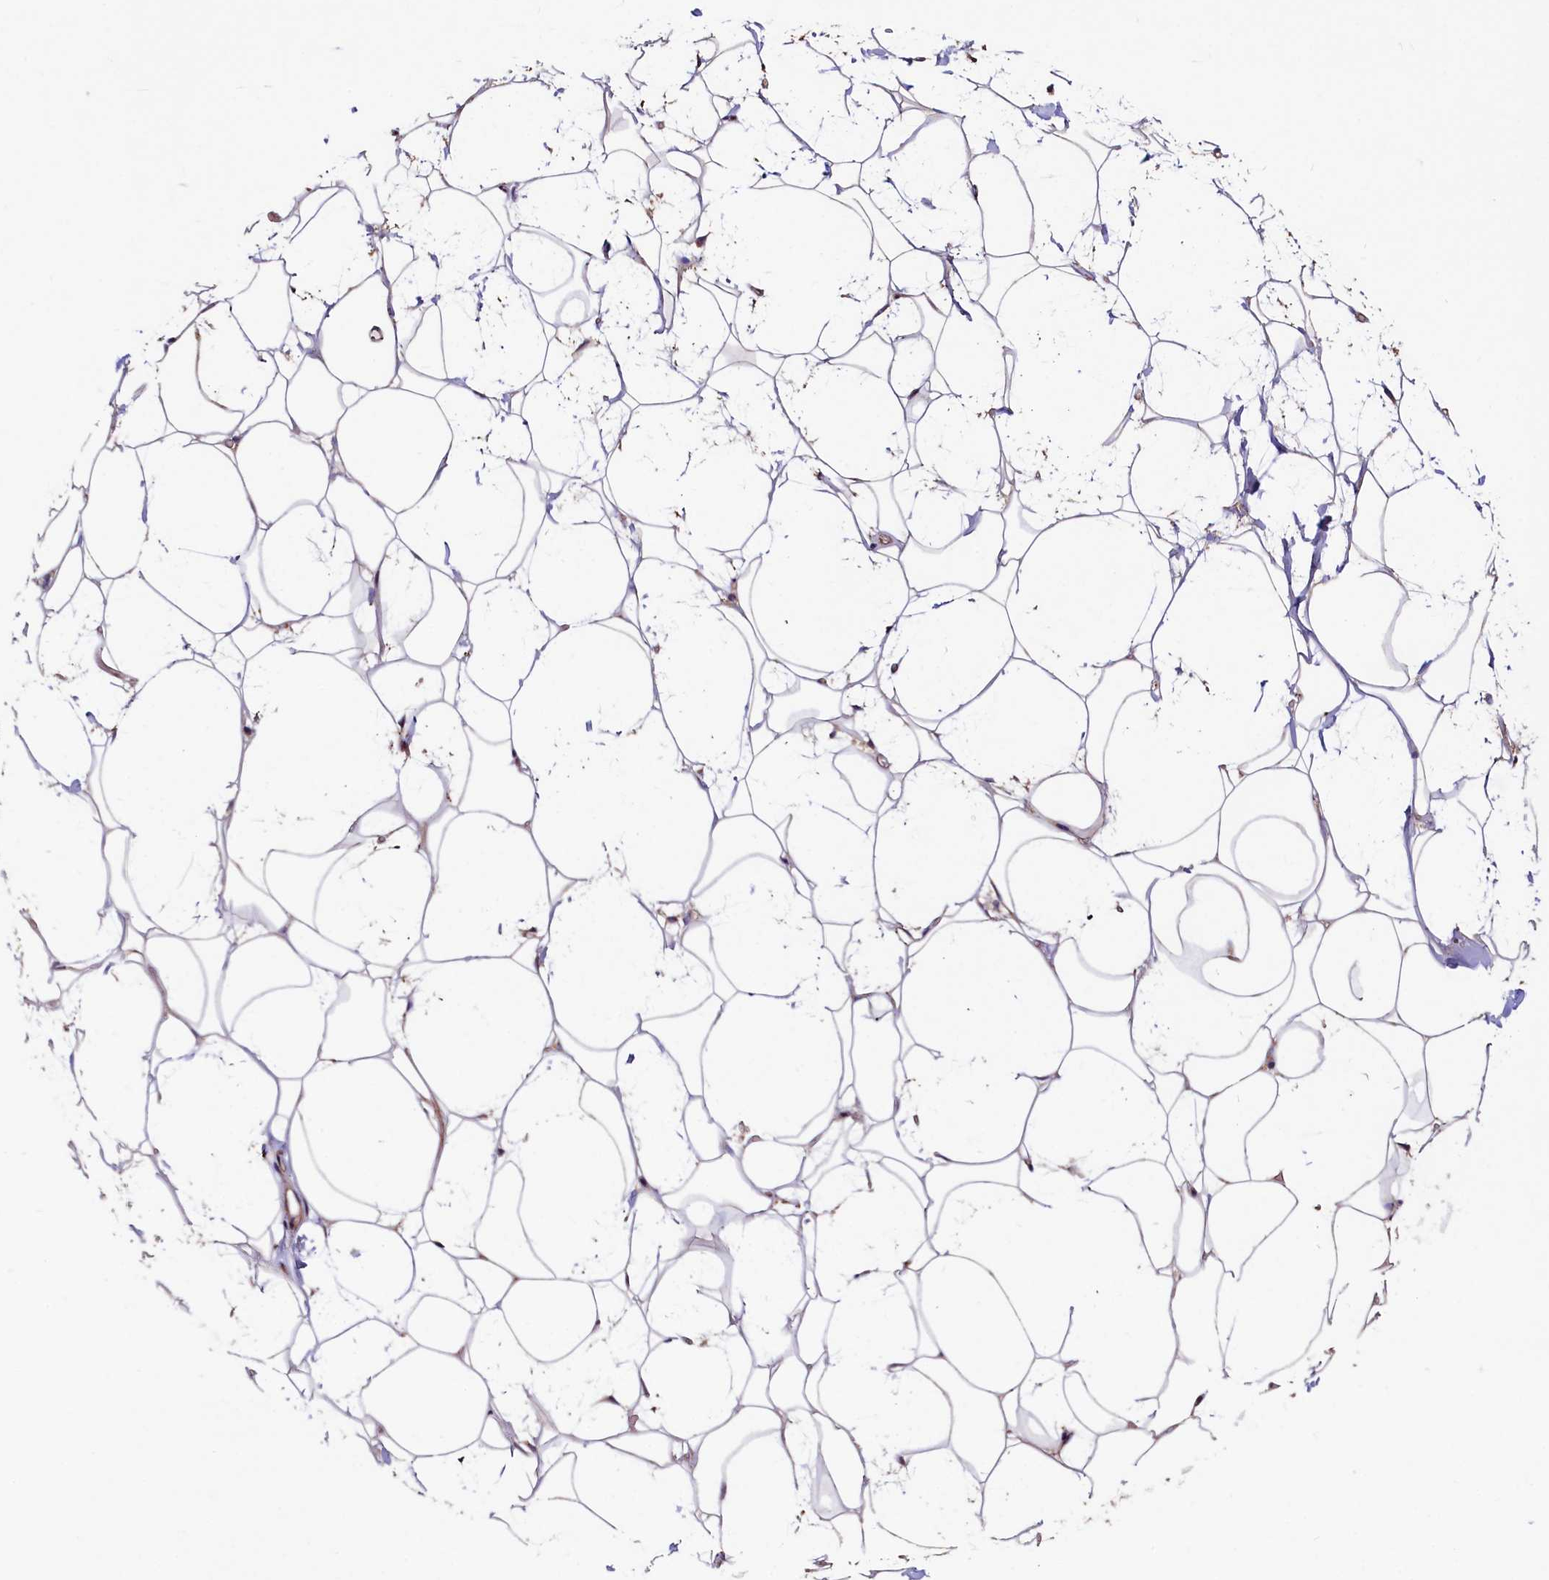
{"staining": {"intensity": "weak", "quantity": "<25%", "location": "cytoplasmic/membranous"}, "tissue": "adipose tissue", "cell_type": "Adipocytes", "image_type": "normal", "snomed": [{"axis": "morphology", "description": "Normal tissue, NOS"}, {"axis": "topography", "description": "Breast"}], "caption": "Immunohistochemistry micrograph of unremarkable adipose tissue stained for a protein (brown), which shows no positivity in adipocytes.", "gene": "PALM", "patient": {"sex": "female", "age": 26}}